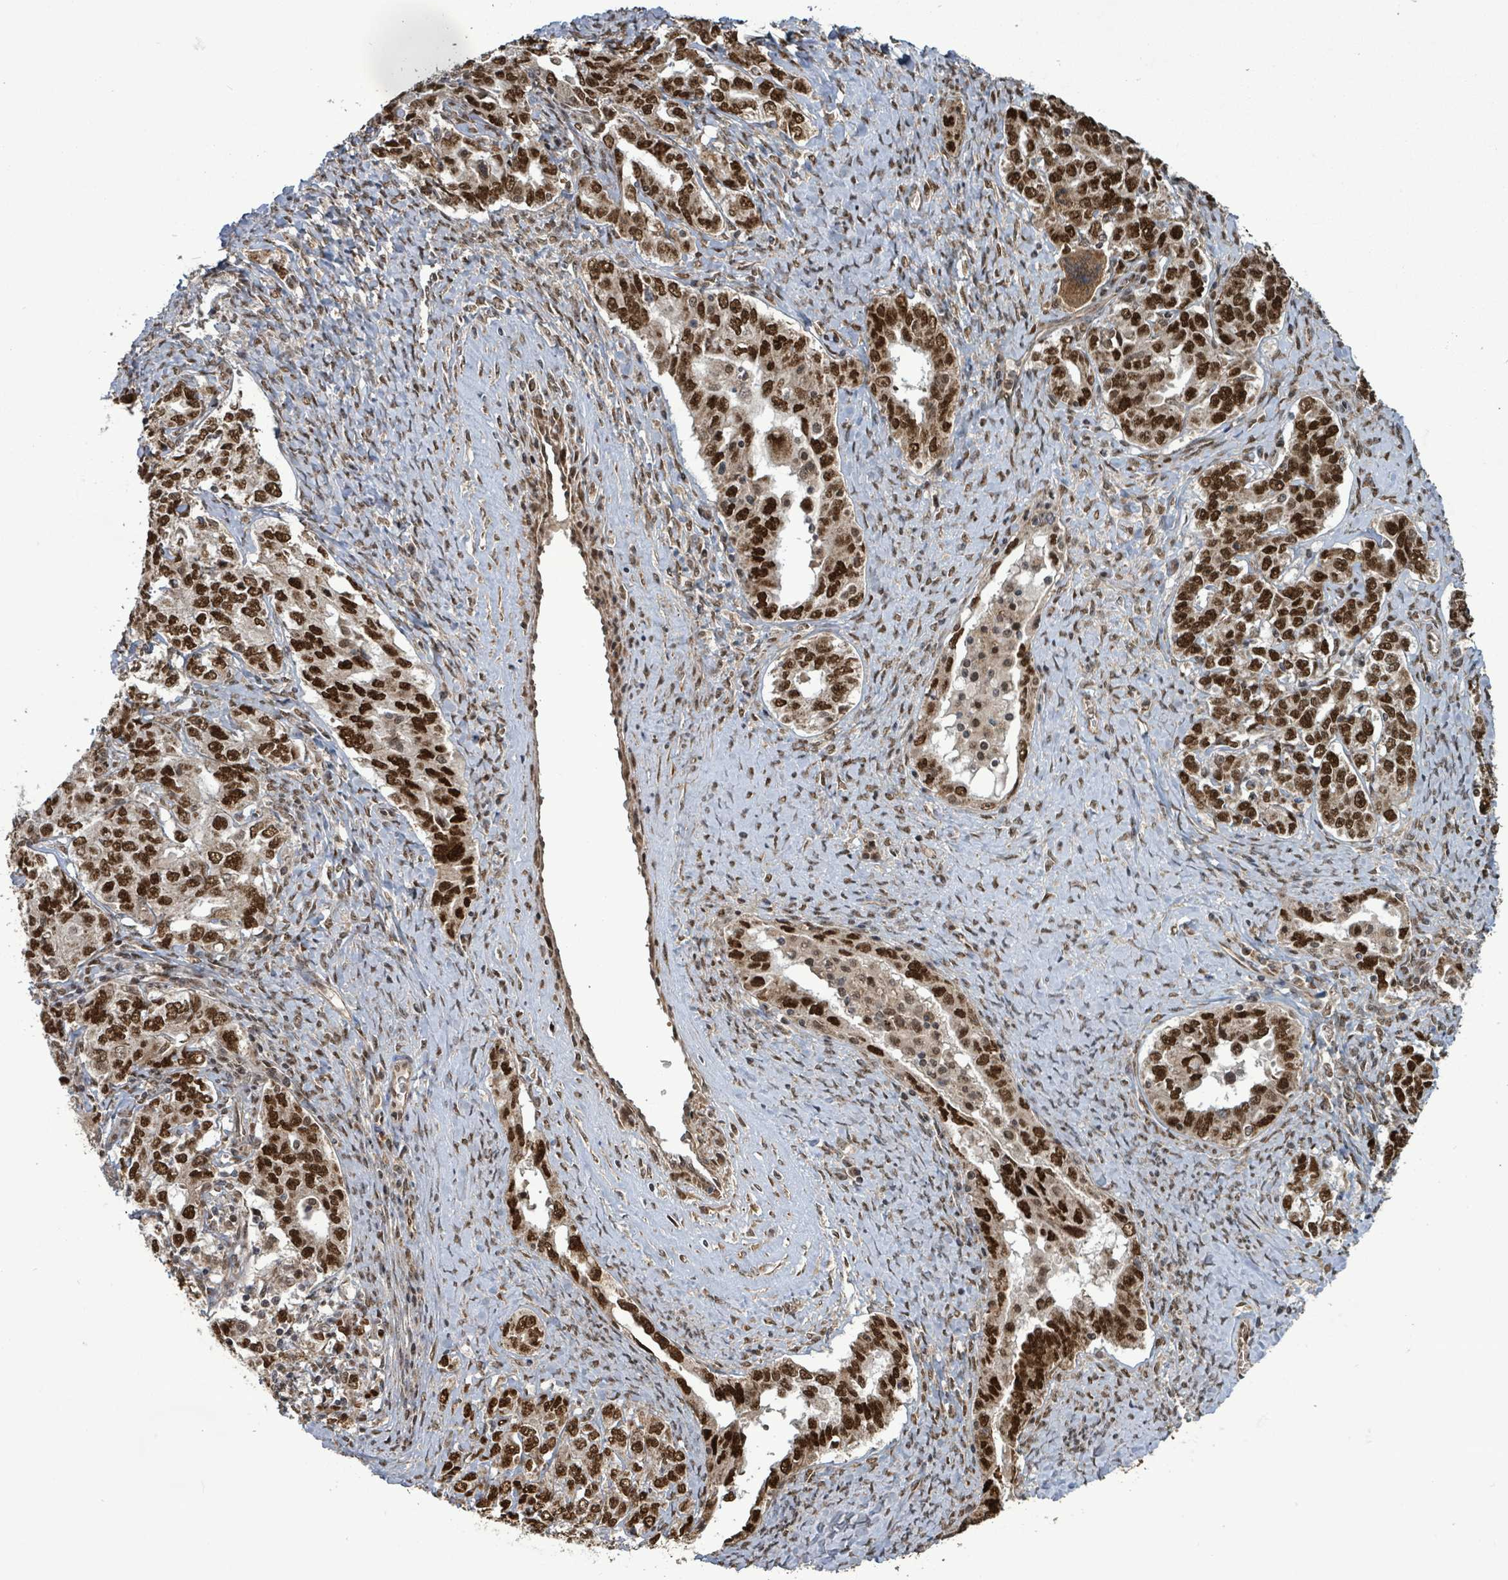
{"staining": {"intensity": "strong", "quantity": ">75%", "location": "nuclear"}, "tissue": "ovarian cancer", "cell_type": "Tumor cells", "image_type": "cancer", "snomed": [{"axis": "morphology", "description": "Carcinoma, endometroid"}, {"axis": "topography", "description": "Ovary"}], "caption": "This is an image of IHC staining of ovarian endometroid carcinoma, which shows strong staining in the nuclear of tumor cells.", "gene": "PATZ1", "patient": {"sex": "female", "age": 62}}